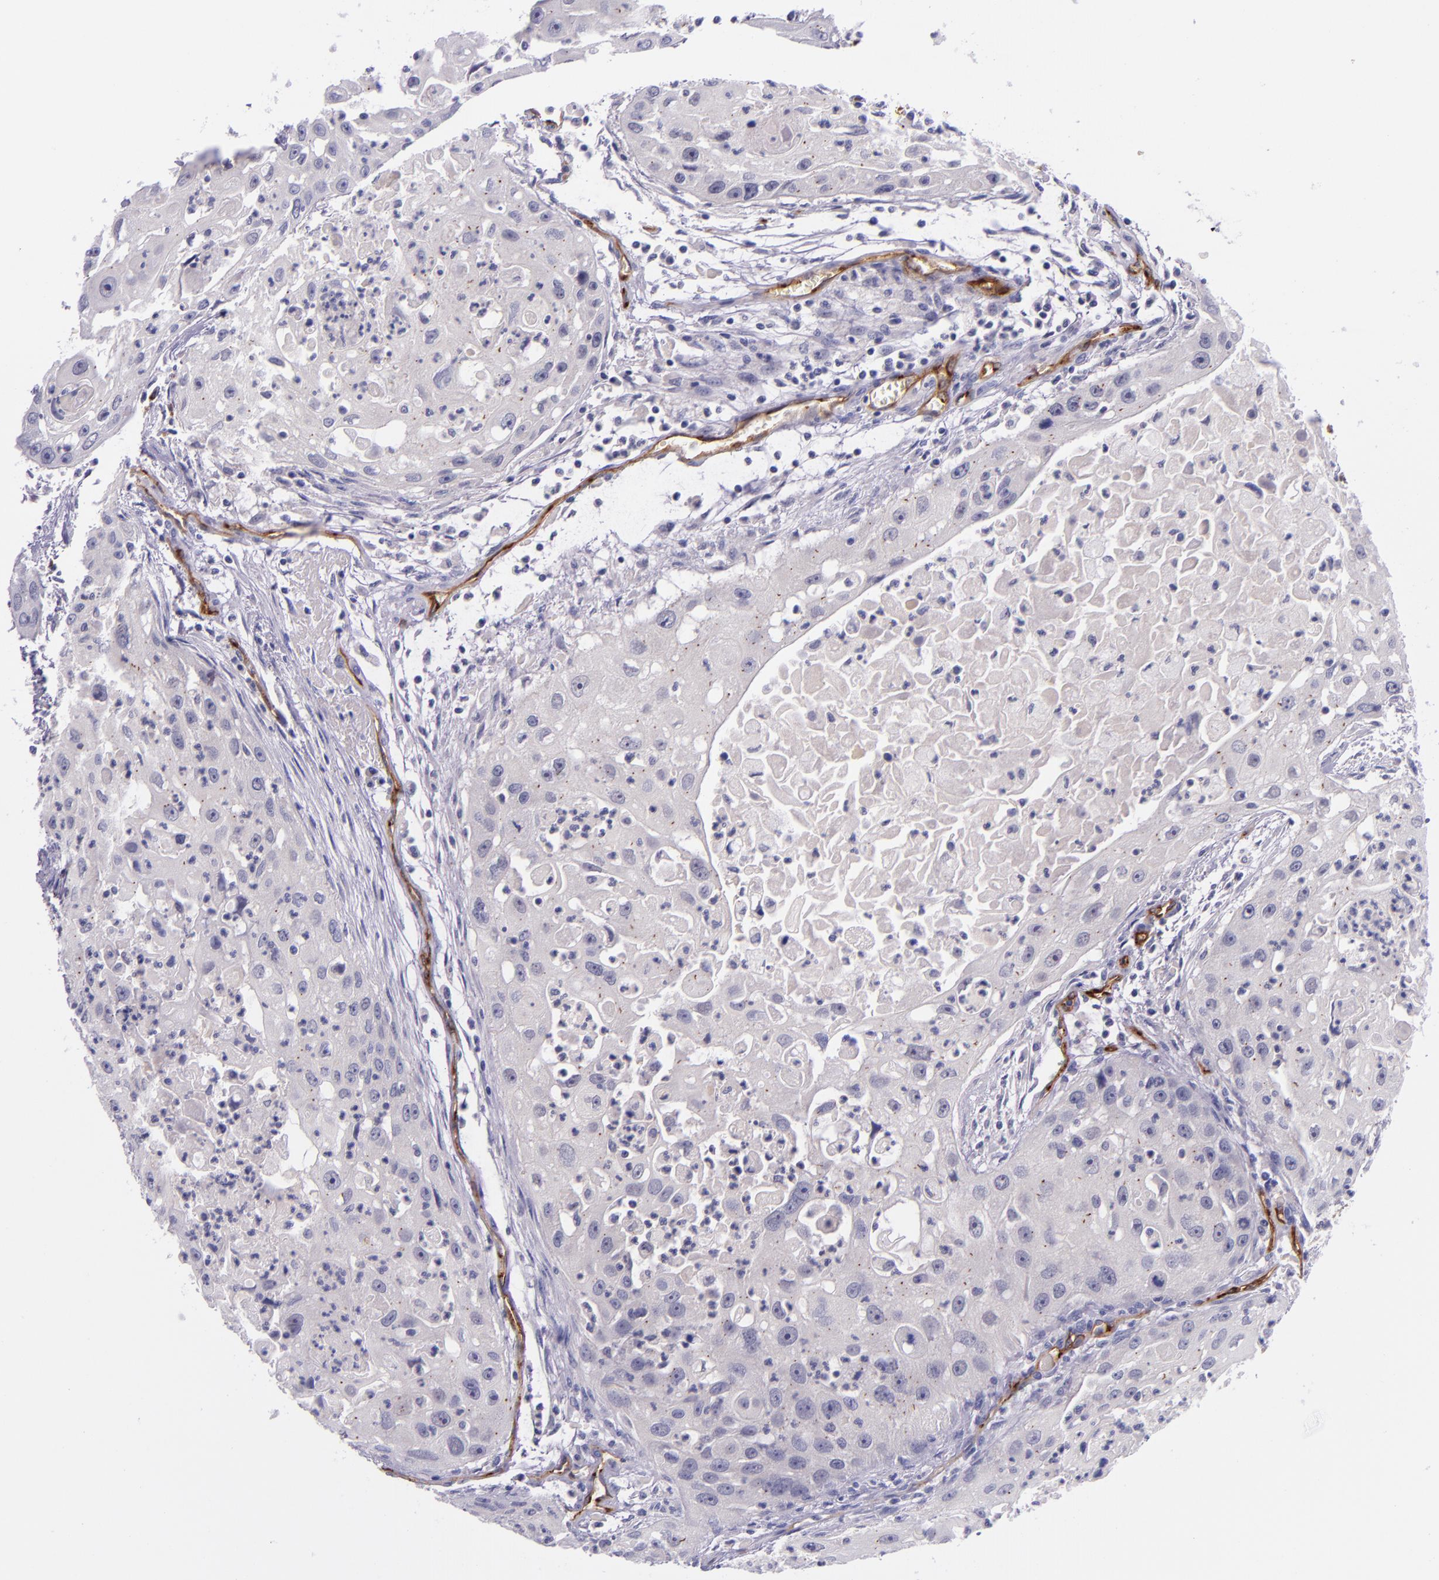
{"staining": {"intensity": "negative", "quantity": "none", "location": "none"}, "tissue": "head and neck cancer", "cell_type": "Tumor cells", "image_type": "cancer", "snomed": [{"axis": "morphology", "description": "Squamous cell carcinoma, NOS"}, {"axis": "topography", "description": "Head-Neck"}], "caption": "A photomicrograph of human squamous cell carcinoma (head and neck) is negative for staining in tumor cells.", "gene": "NOS3", "patient": {"sex": "male", "age": 64}}